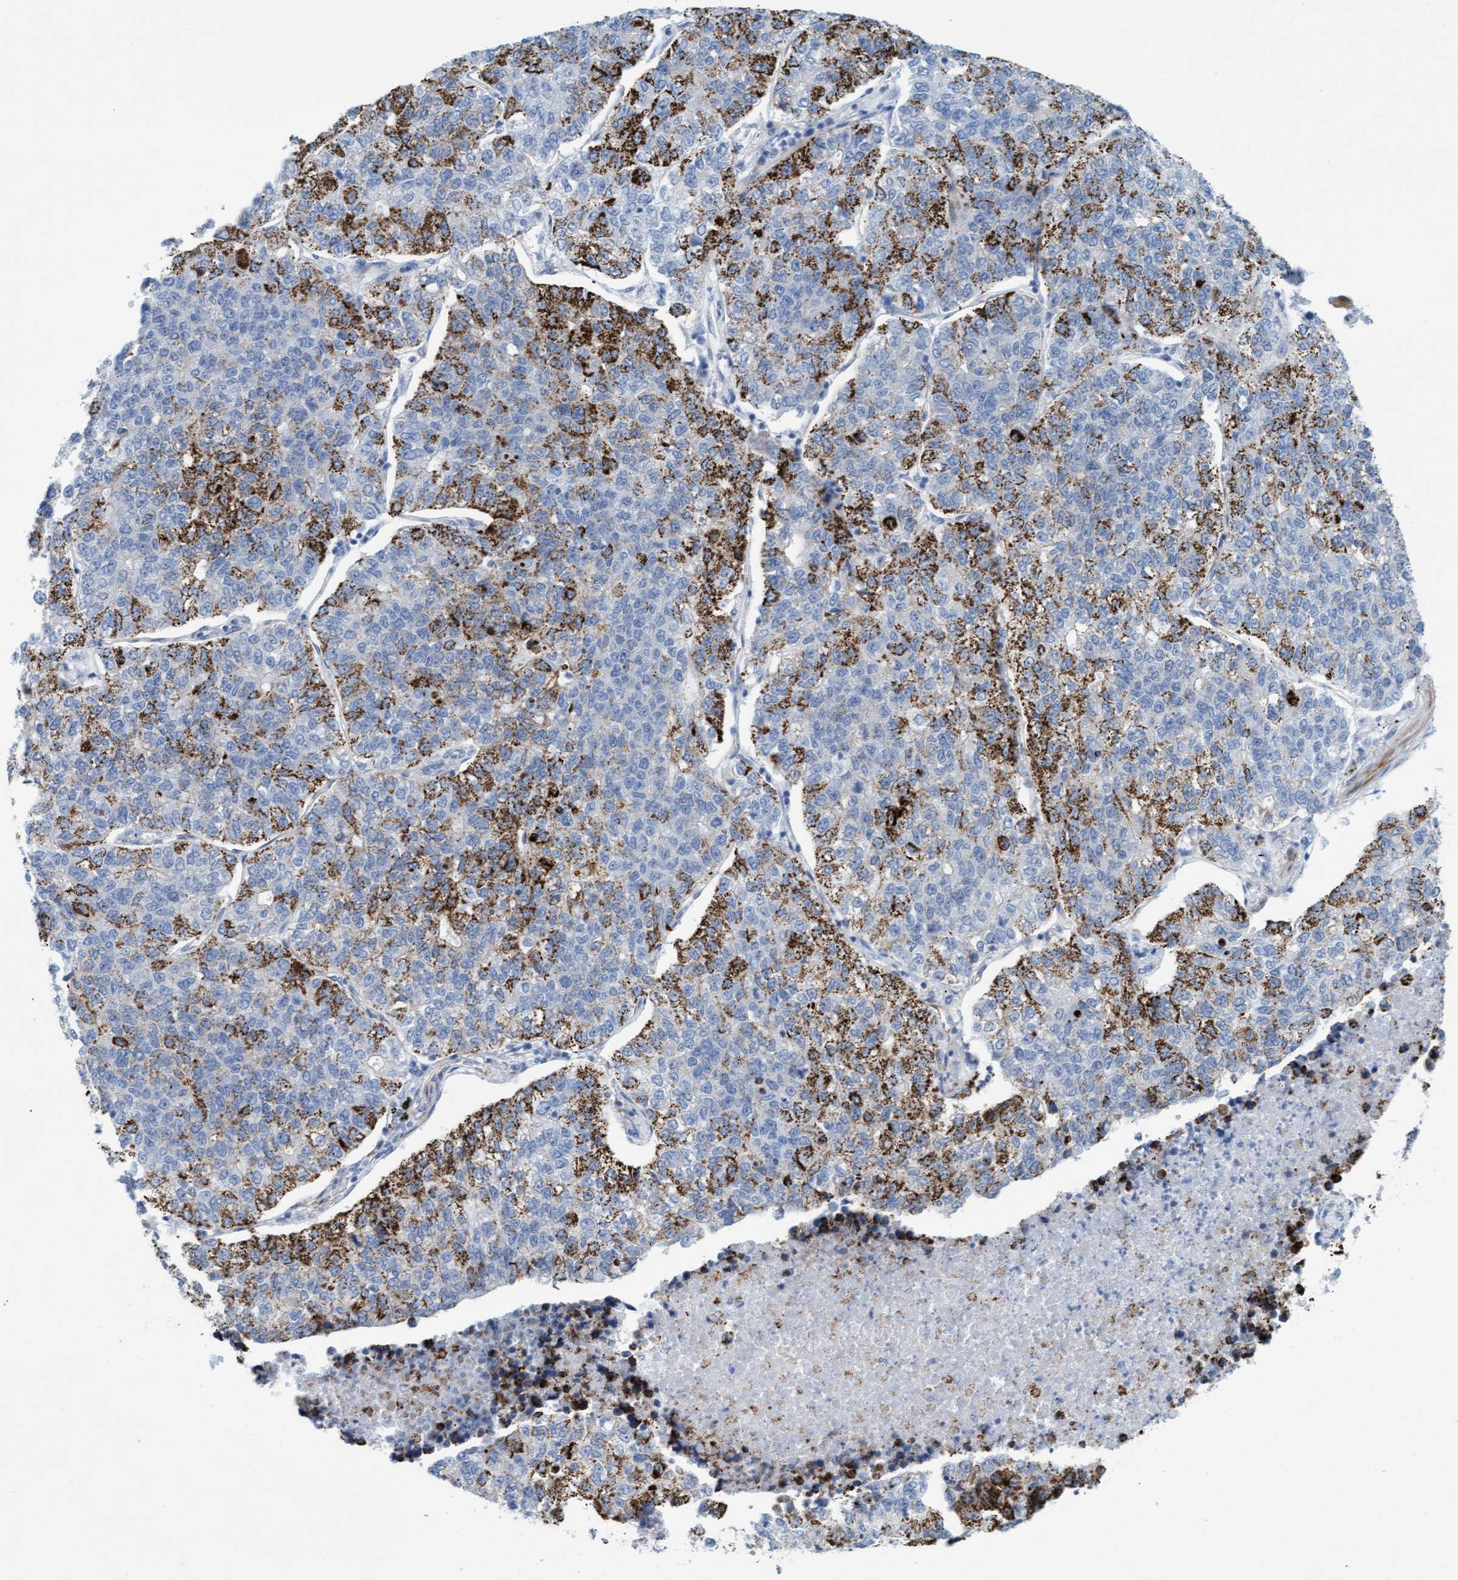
{"staining": {"intensity": "strong", "quantity": "<25%", "location": "cytoplasmic/membranous"}, "tissue": "lung cancer", "cell_type": "Tumor cells", "image_type": "cancer", "snomed": [{"axis": "morphology", "description": "Adenocarcinoma, NOS"}, {"axis": "topography", "description": "Lung"}], "caption": "The immunohistochemical stain shows strong cytoplasmic/membranous expression in tumor cells of adenocarcinoma (lung) tissue.", "gene": "MTFR1", "patient": {"sex": "male", "age": 49}}